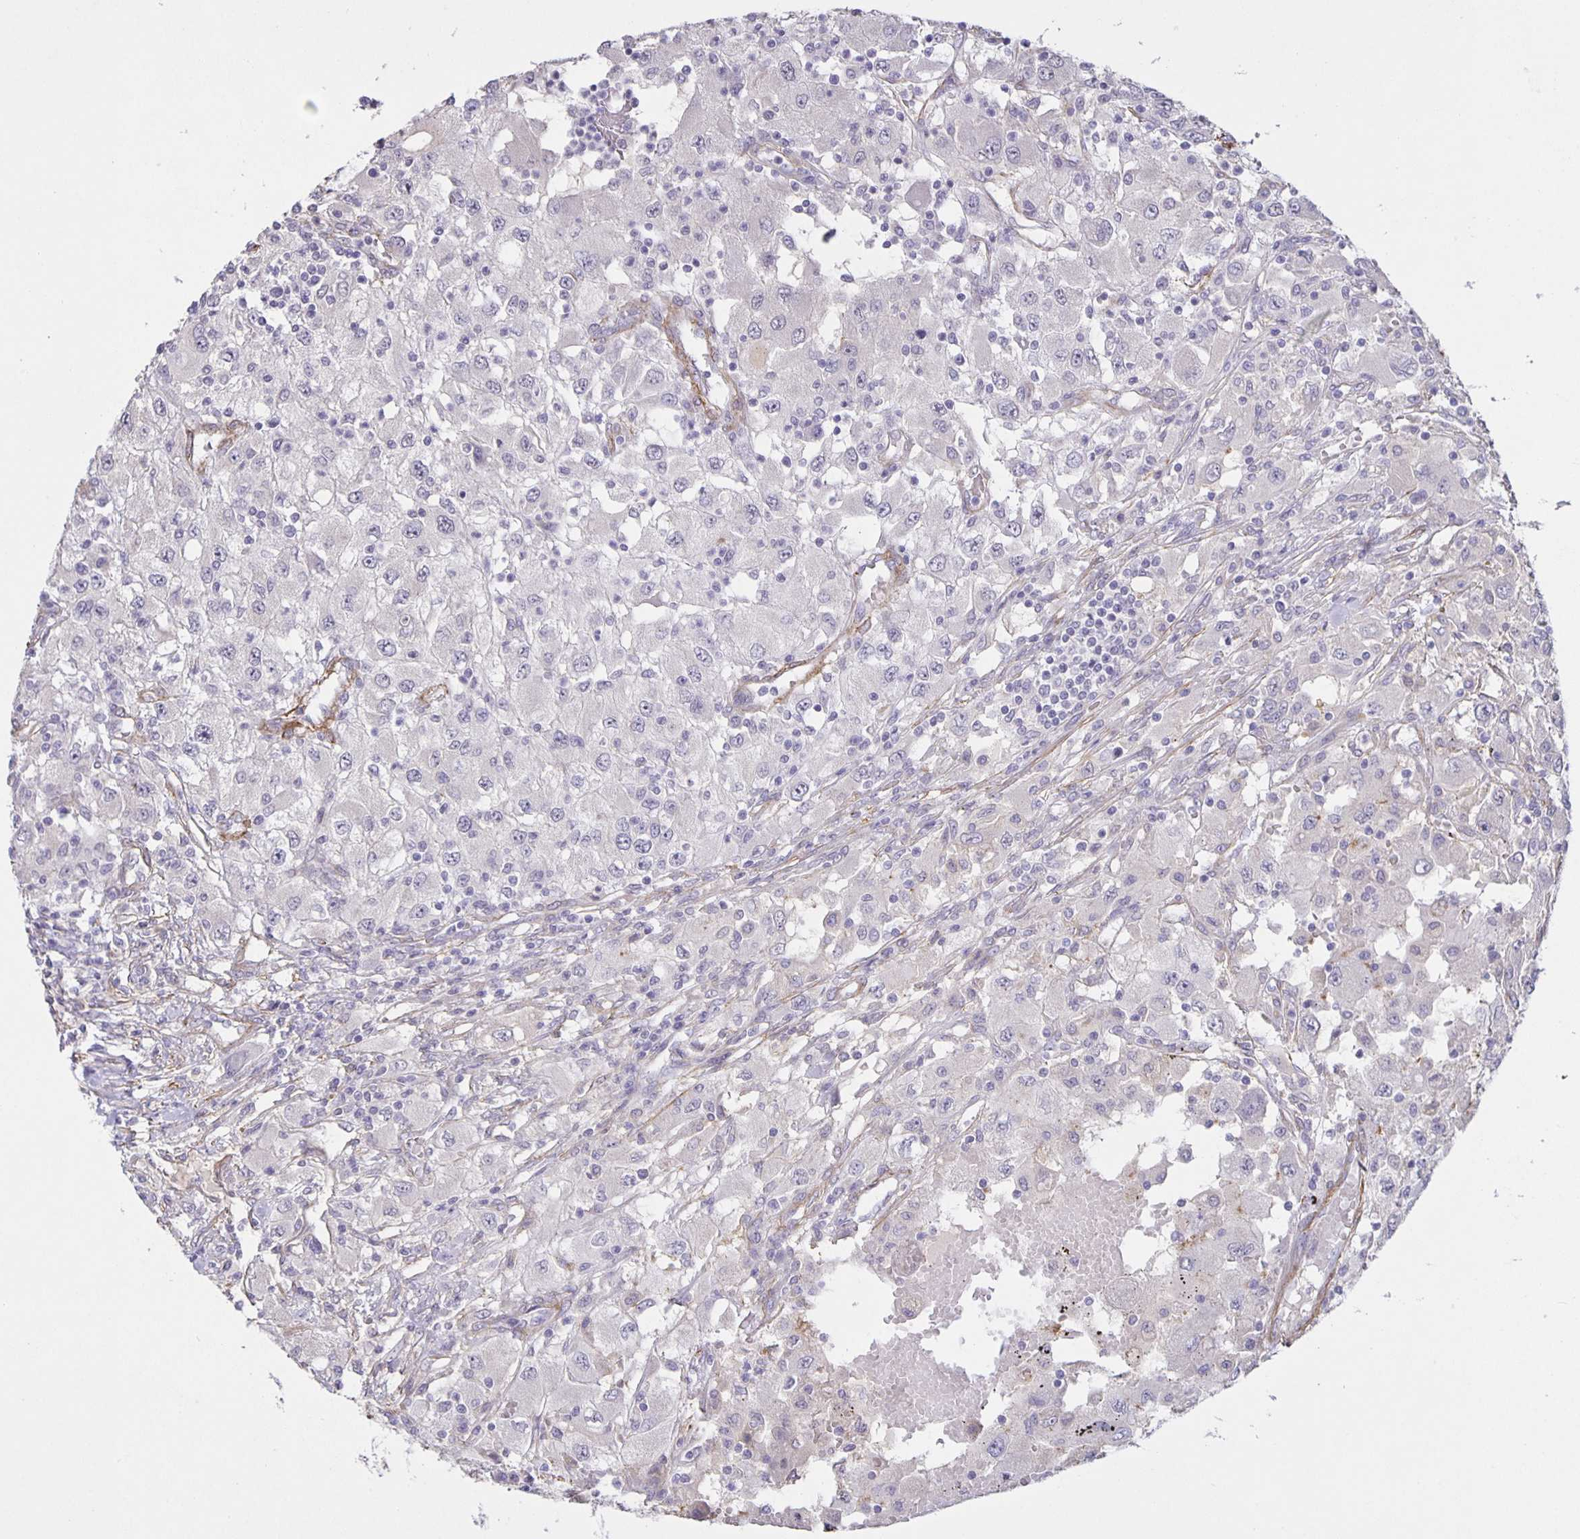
{"staining": {"intensity": "negative", "quantity": "none", "location": "none"}, "tissue": "renal cancer", "cell_type": "Tumor cells", "image_type": "cancer", "snomed": [{"axis": "morphology", "description": "Adenocarcinoma, NOS"}, {"axis": "topography", "description": "Kidney"}], "caption": "The micrograph reveals no staining of tumor cells in adenocarcinoma (renal). The staining was performed using DAB (3,3'-diaminobenzidine) to visualize the protein expression in brown, while the nuclei were stained in blue with hematoxylin (Magnification: 20x).", "gene": "SRCIN1", "patient": {"sex": "female", "age": 67}}